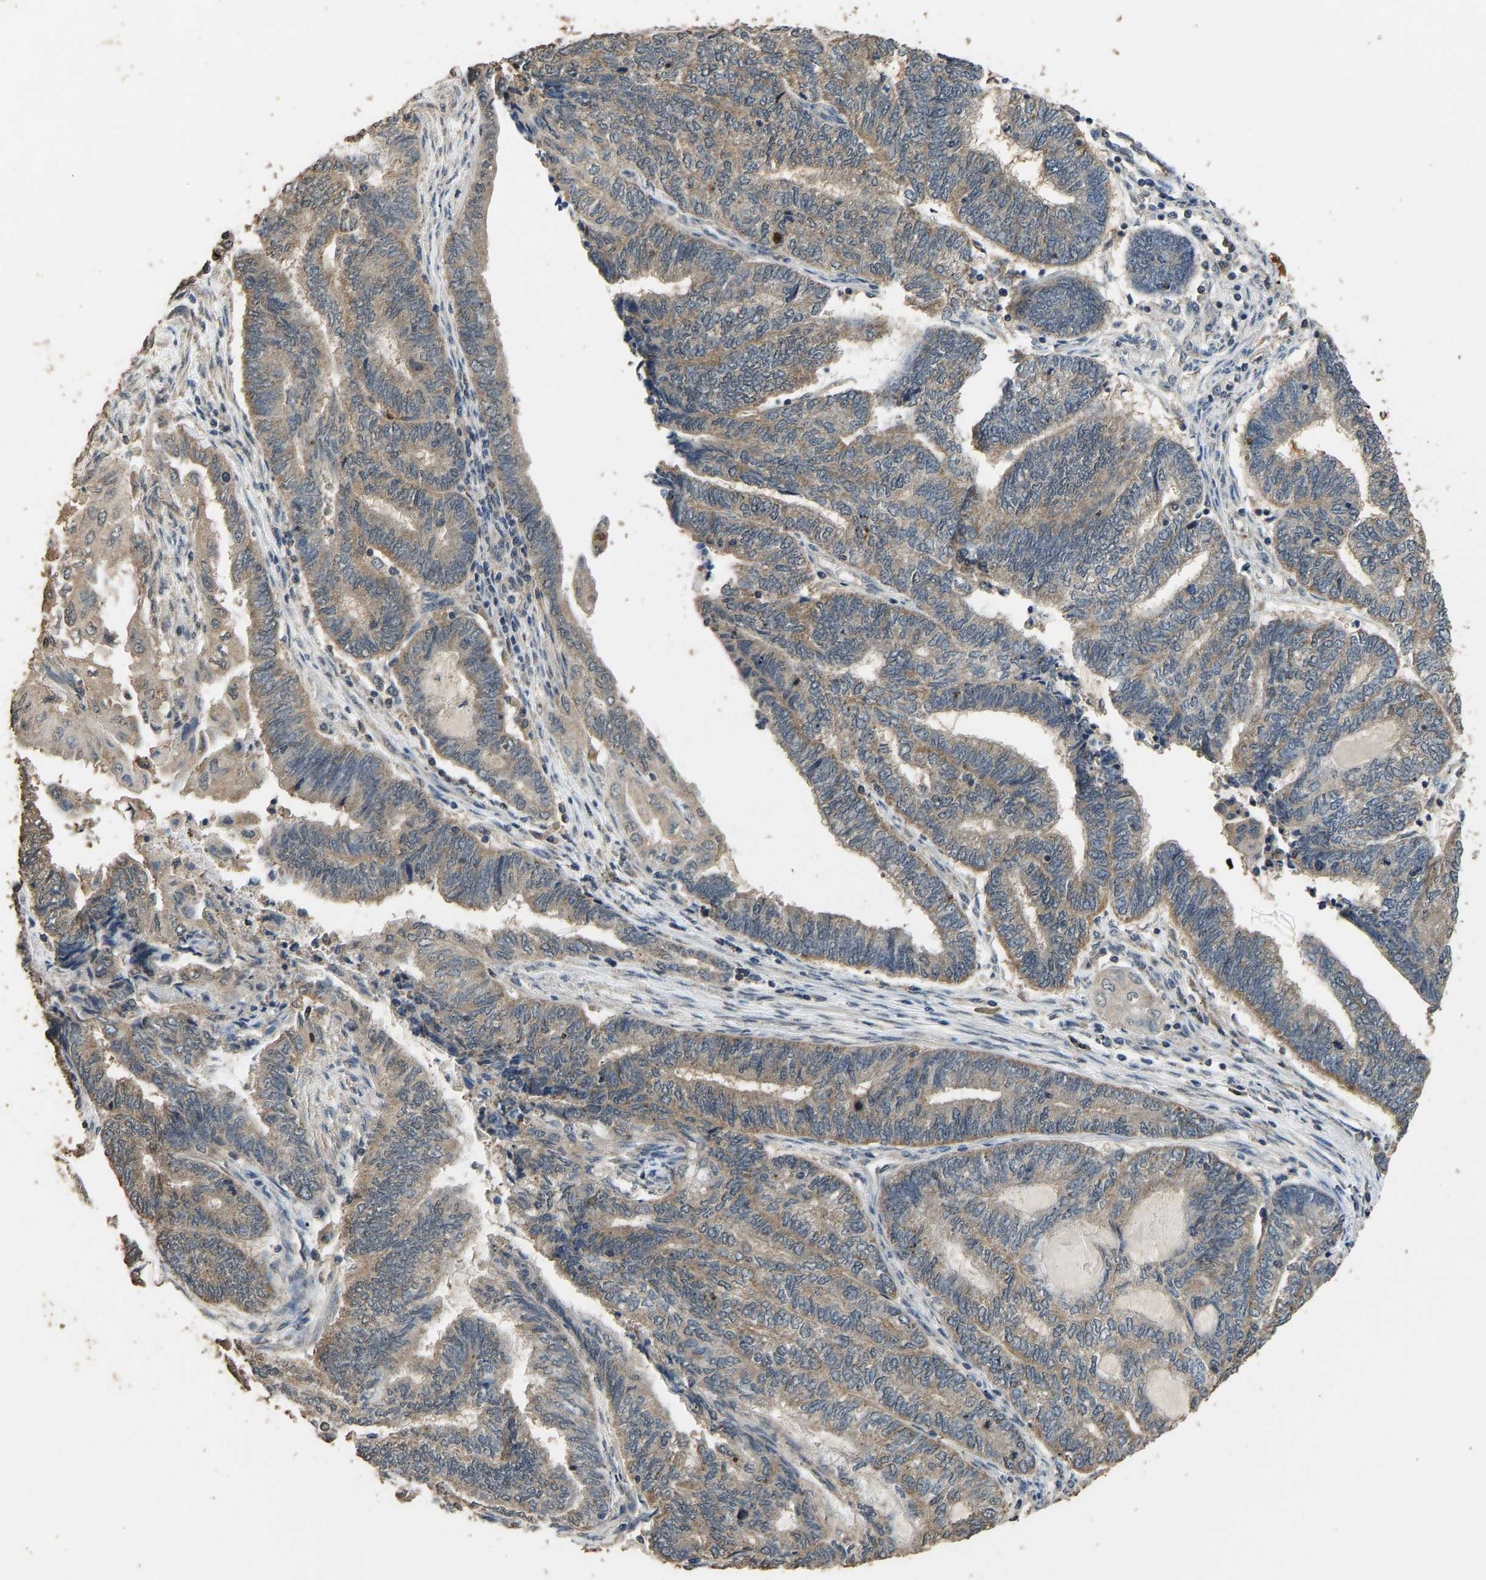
{"staining": {"intensity": "weak", "quantity": "25%-75%", "location": "cytoplasmic/membranous"}, "tissue": "endometrial cancer", "cell_type": "Tumor cells", "image_type": "cancer", "snomed": [{"axis": "morphology", "description": "Adenocarcinoma, NOS"}, {"axis": "topography", "description": "Uterus"}, {"axis": "topography", "description": "Endometrium"}], "caption": "This image reveals immunohistochemistry (IHC) staining of endometrial cancer, with low weak cytoplasmic/membranous positivity in approximately 25%-75% of tumor cells.", "gene": "CIDEC", "patient": {"sex": "female", "age": 70}}